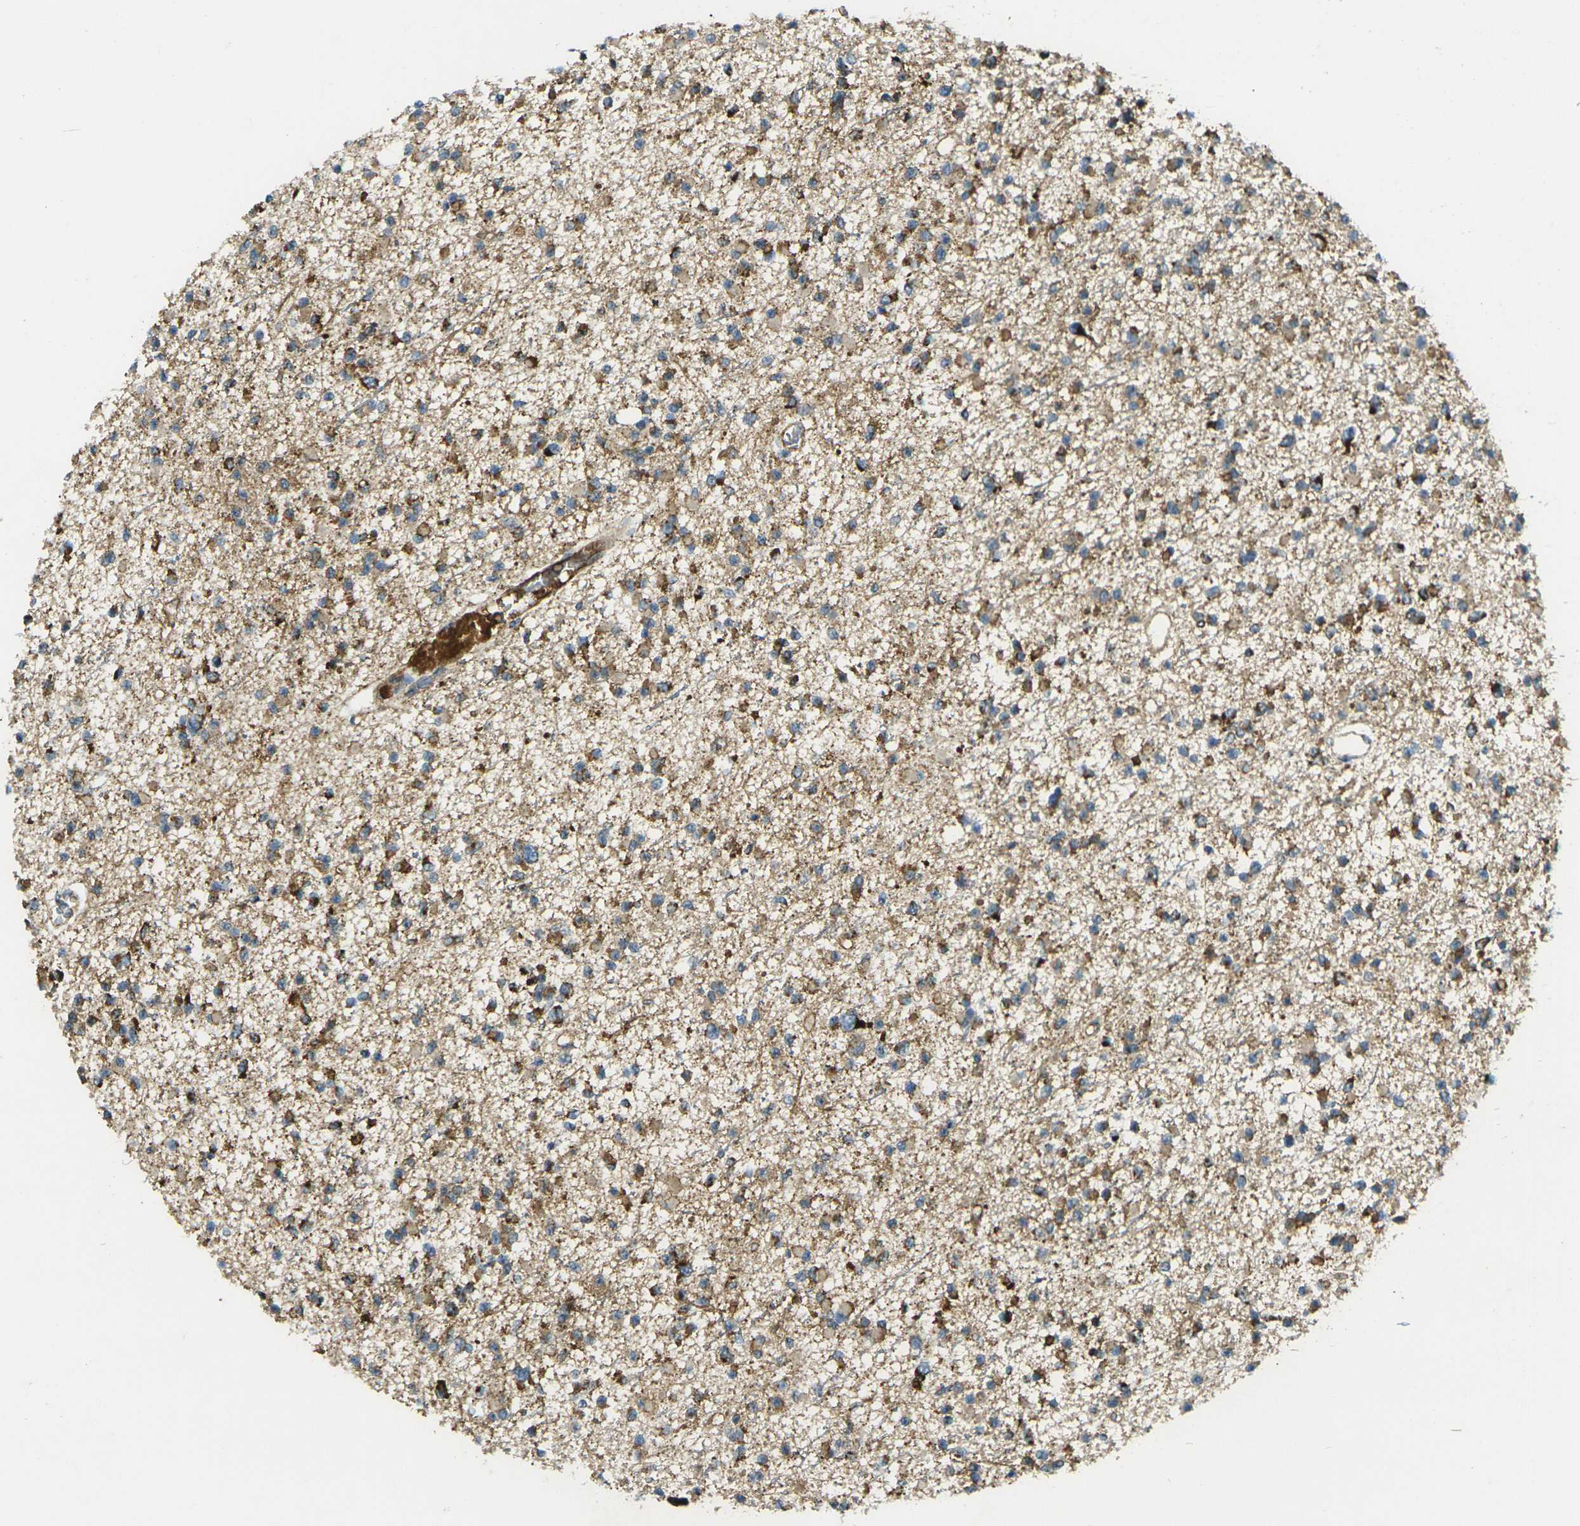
{"staining": {"intensity": "moderate", "quantity": ">75%", "location": "cytoplasmic/membranous"}, "tissue": "glioma", "cell_type": "Tumor cells", "image_type": "cancer", "snomed": [{"axis": "morphology", "description": "Glioma, malignant, Low grade"}, {"axis": "topography", "description": "Brain"}], "caption": "IHC of malignant glioma (low-grade) exhibits medium levels of moderate cytoplasmic/membranous expression in about >75% of tumor cells.", "gene": "IGF1R", "patient": {"sex": "female", "age": 22}}